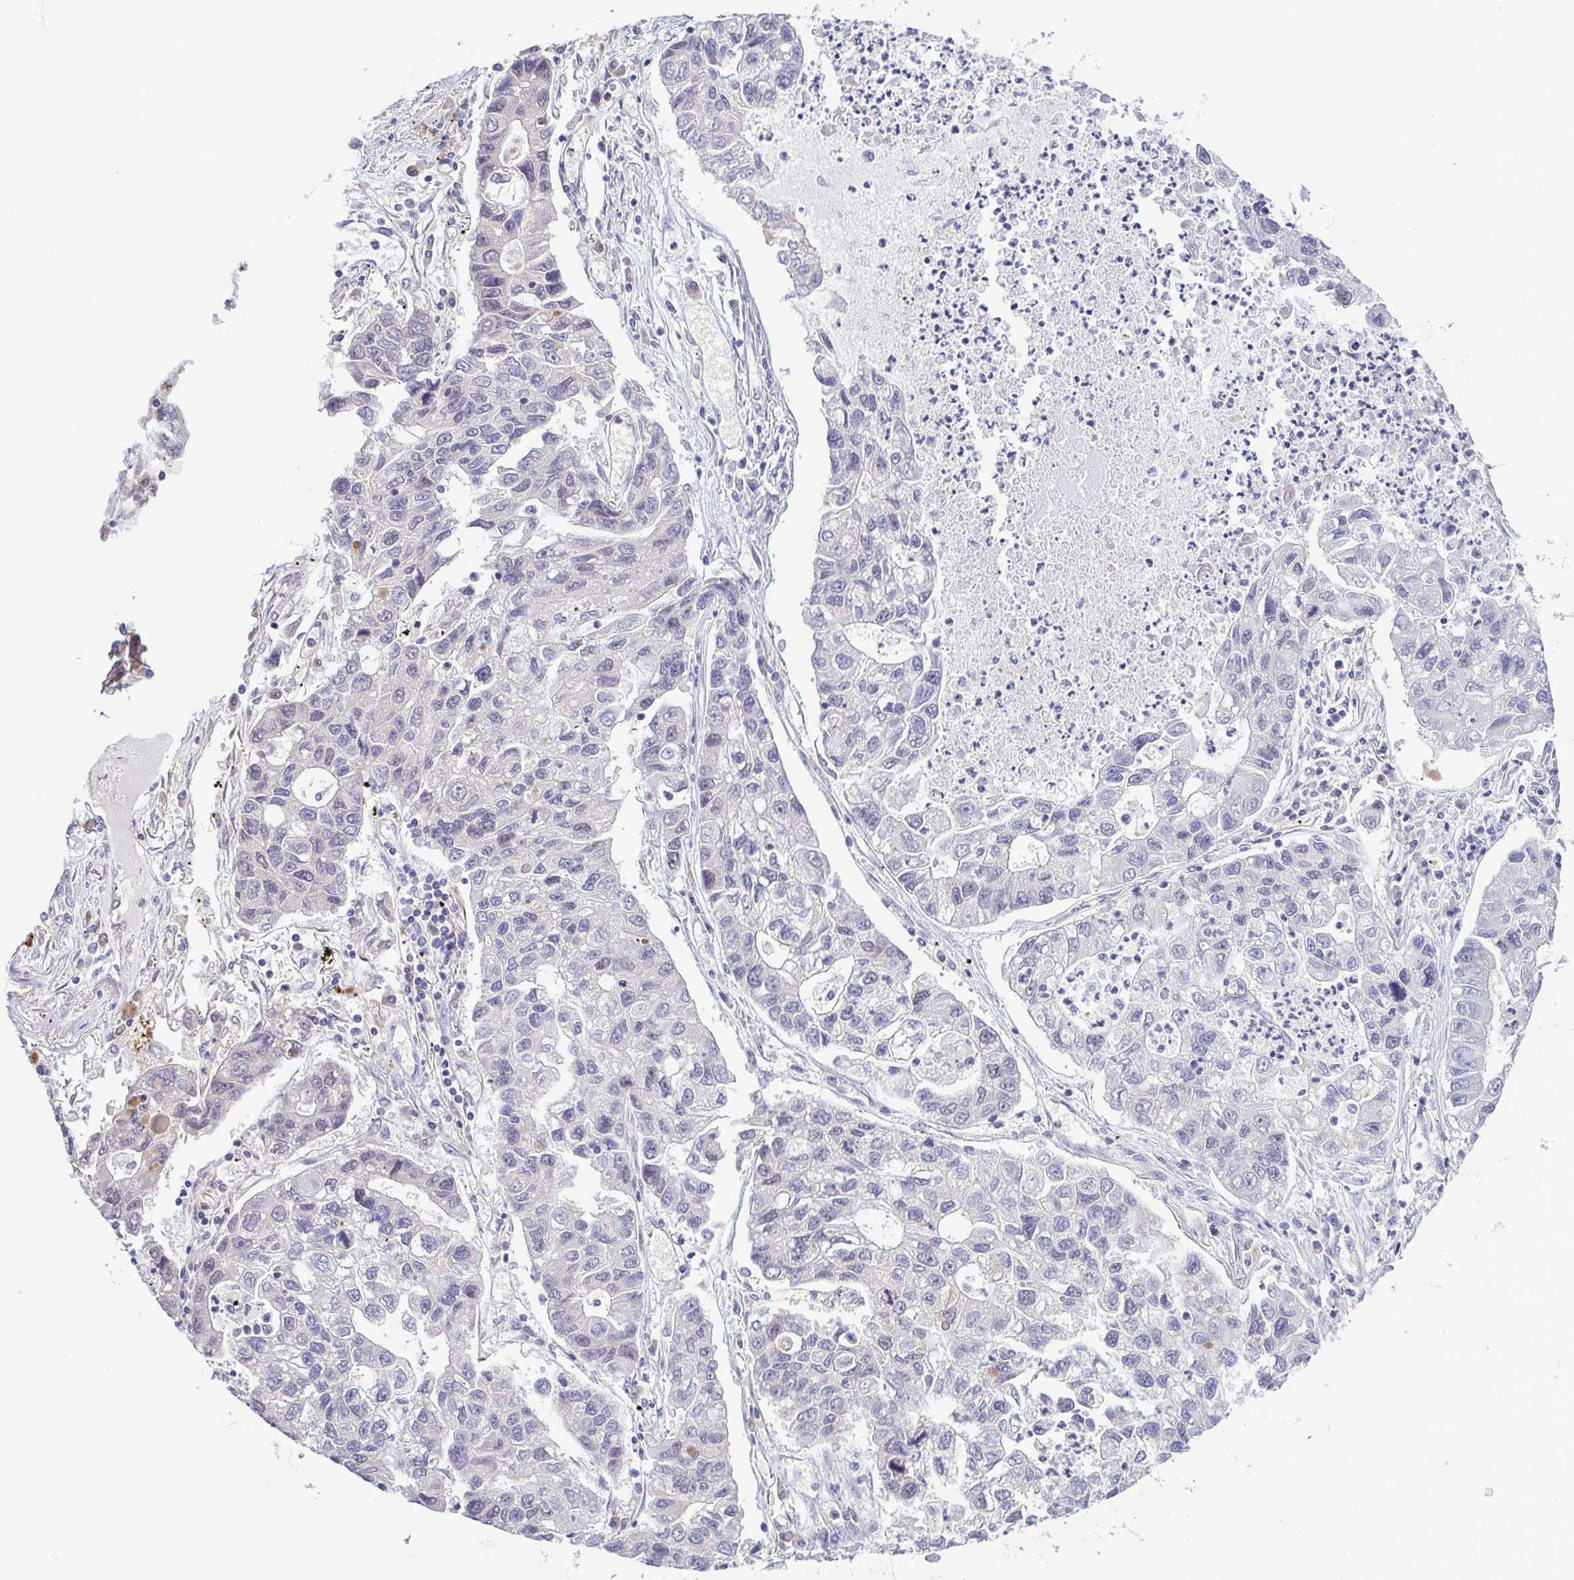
{"staining": {"intensity": "negative", "quantity": "none", "location": "none"}, "tissue": "lung cancer", "cell_type": "Tumor cells", "image_type": "cancer", "snomed": [{"axis": "morphology", "description": "Adenocarcinoma, NOS"}, {"axis": "topography", "description": "Bronchus"}, {"axis": "topography", "description": "Lung"}], "caption": "Tumor cells are negative for brown protein staining in adenocarcinoma (lung).", "gene": "TIPIN", "patient": {"sex": "female", "age": 51}}